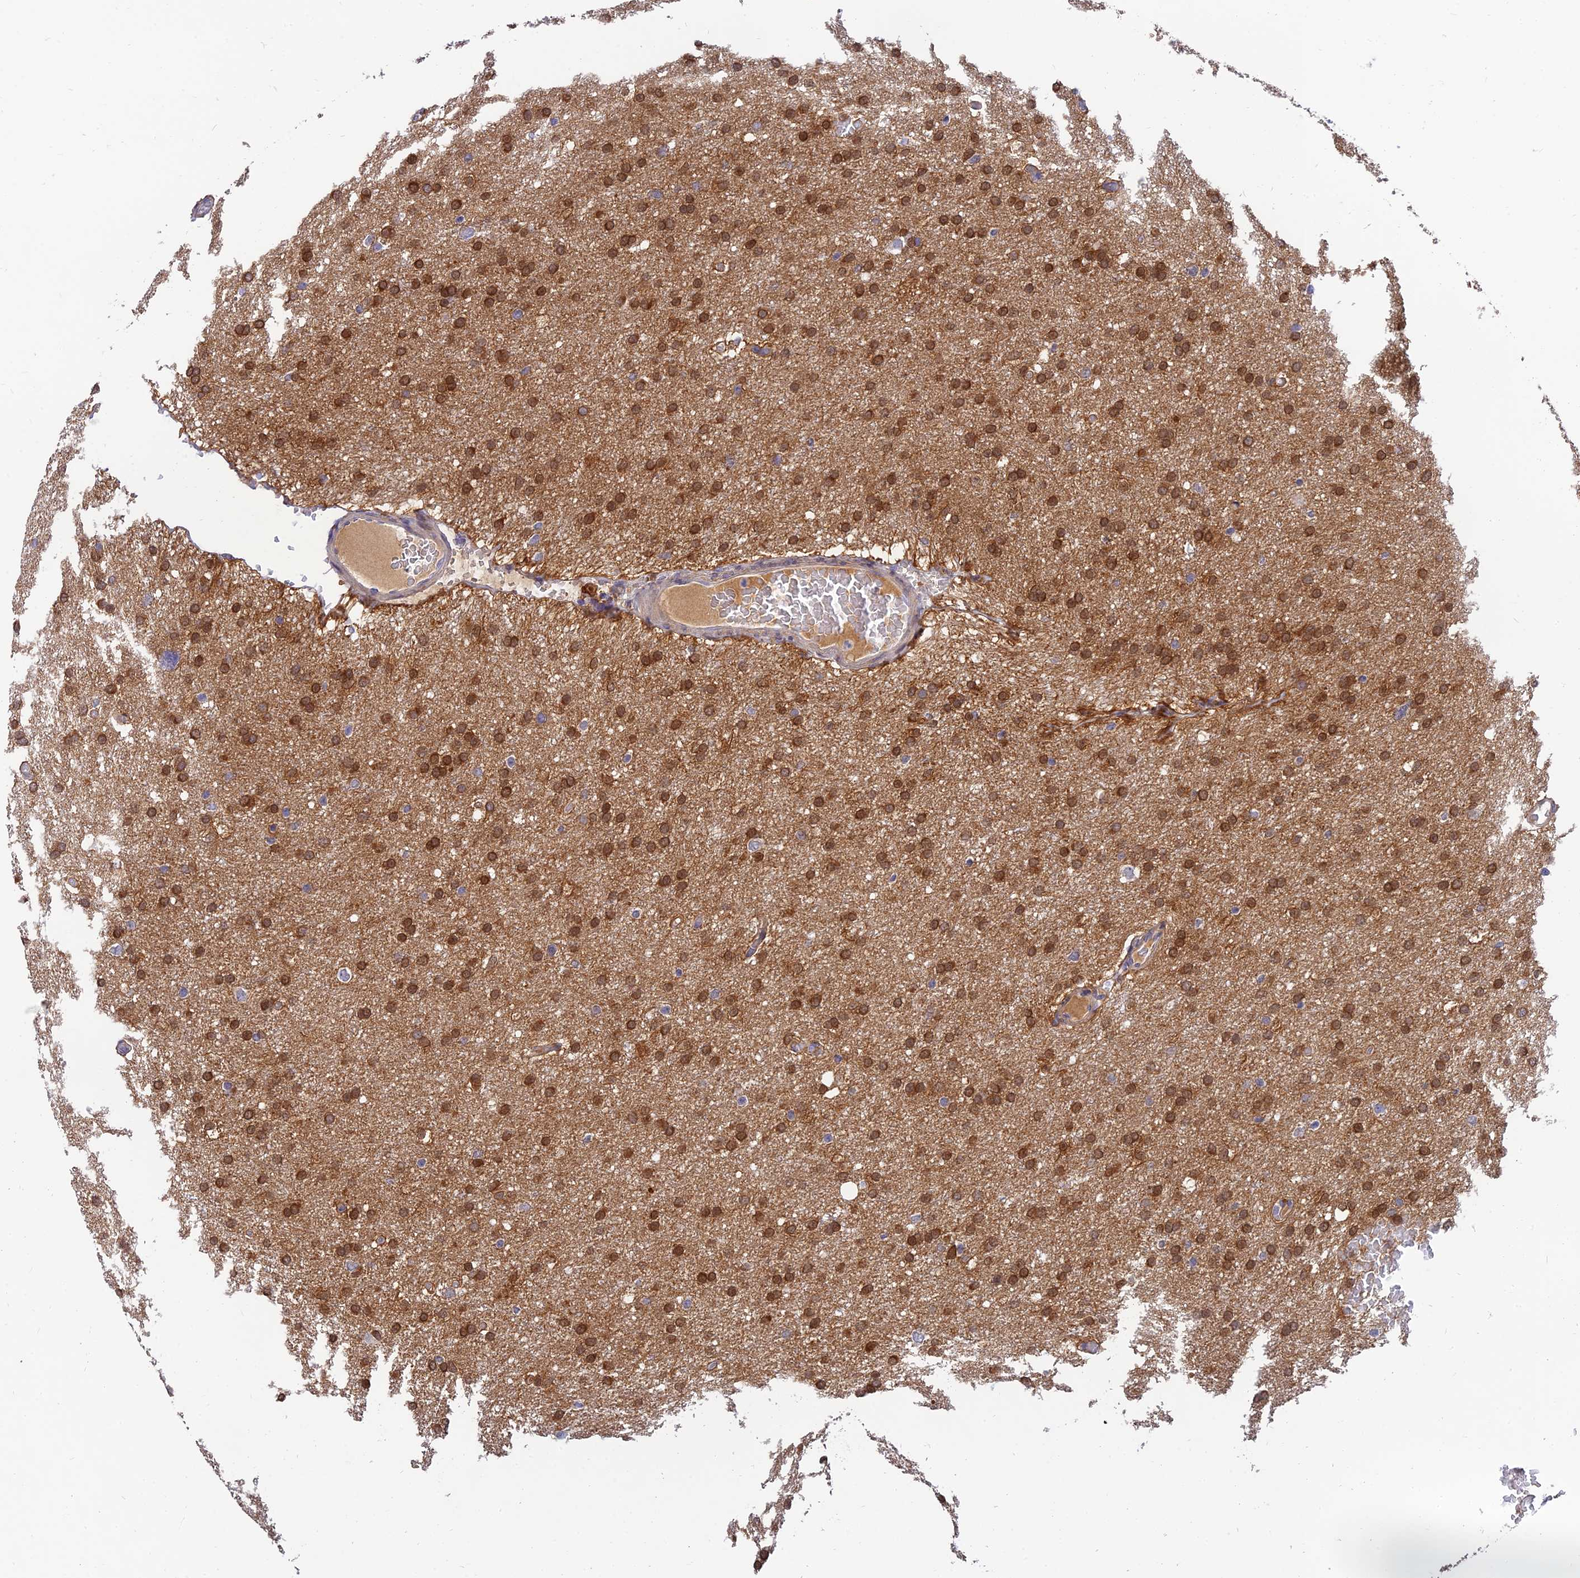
{"staining": {"intensity": "strong", "quantity": ">75%", "location": "cytoplasmic/membranous"}, "tissue": "glioma", "cell_type": "Tumor cells", "image_type": "cancer", "snomed": [{"axis": "morphology", "description": "Glioma, malignant, High grade"}, {"axis": "topography", "description": "Cerebral cortex"}], "caption": "Protein positivity by immunohistochemistry (IHC) displays strong cytoplasmic/membranous expression in approximately >75% of tumor cells in malignant glioma (high-grade).", "gene": "ANKS4B", "patient": {"sex": "female", "age": 36}}